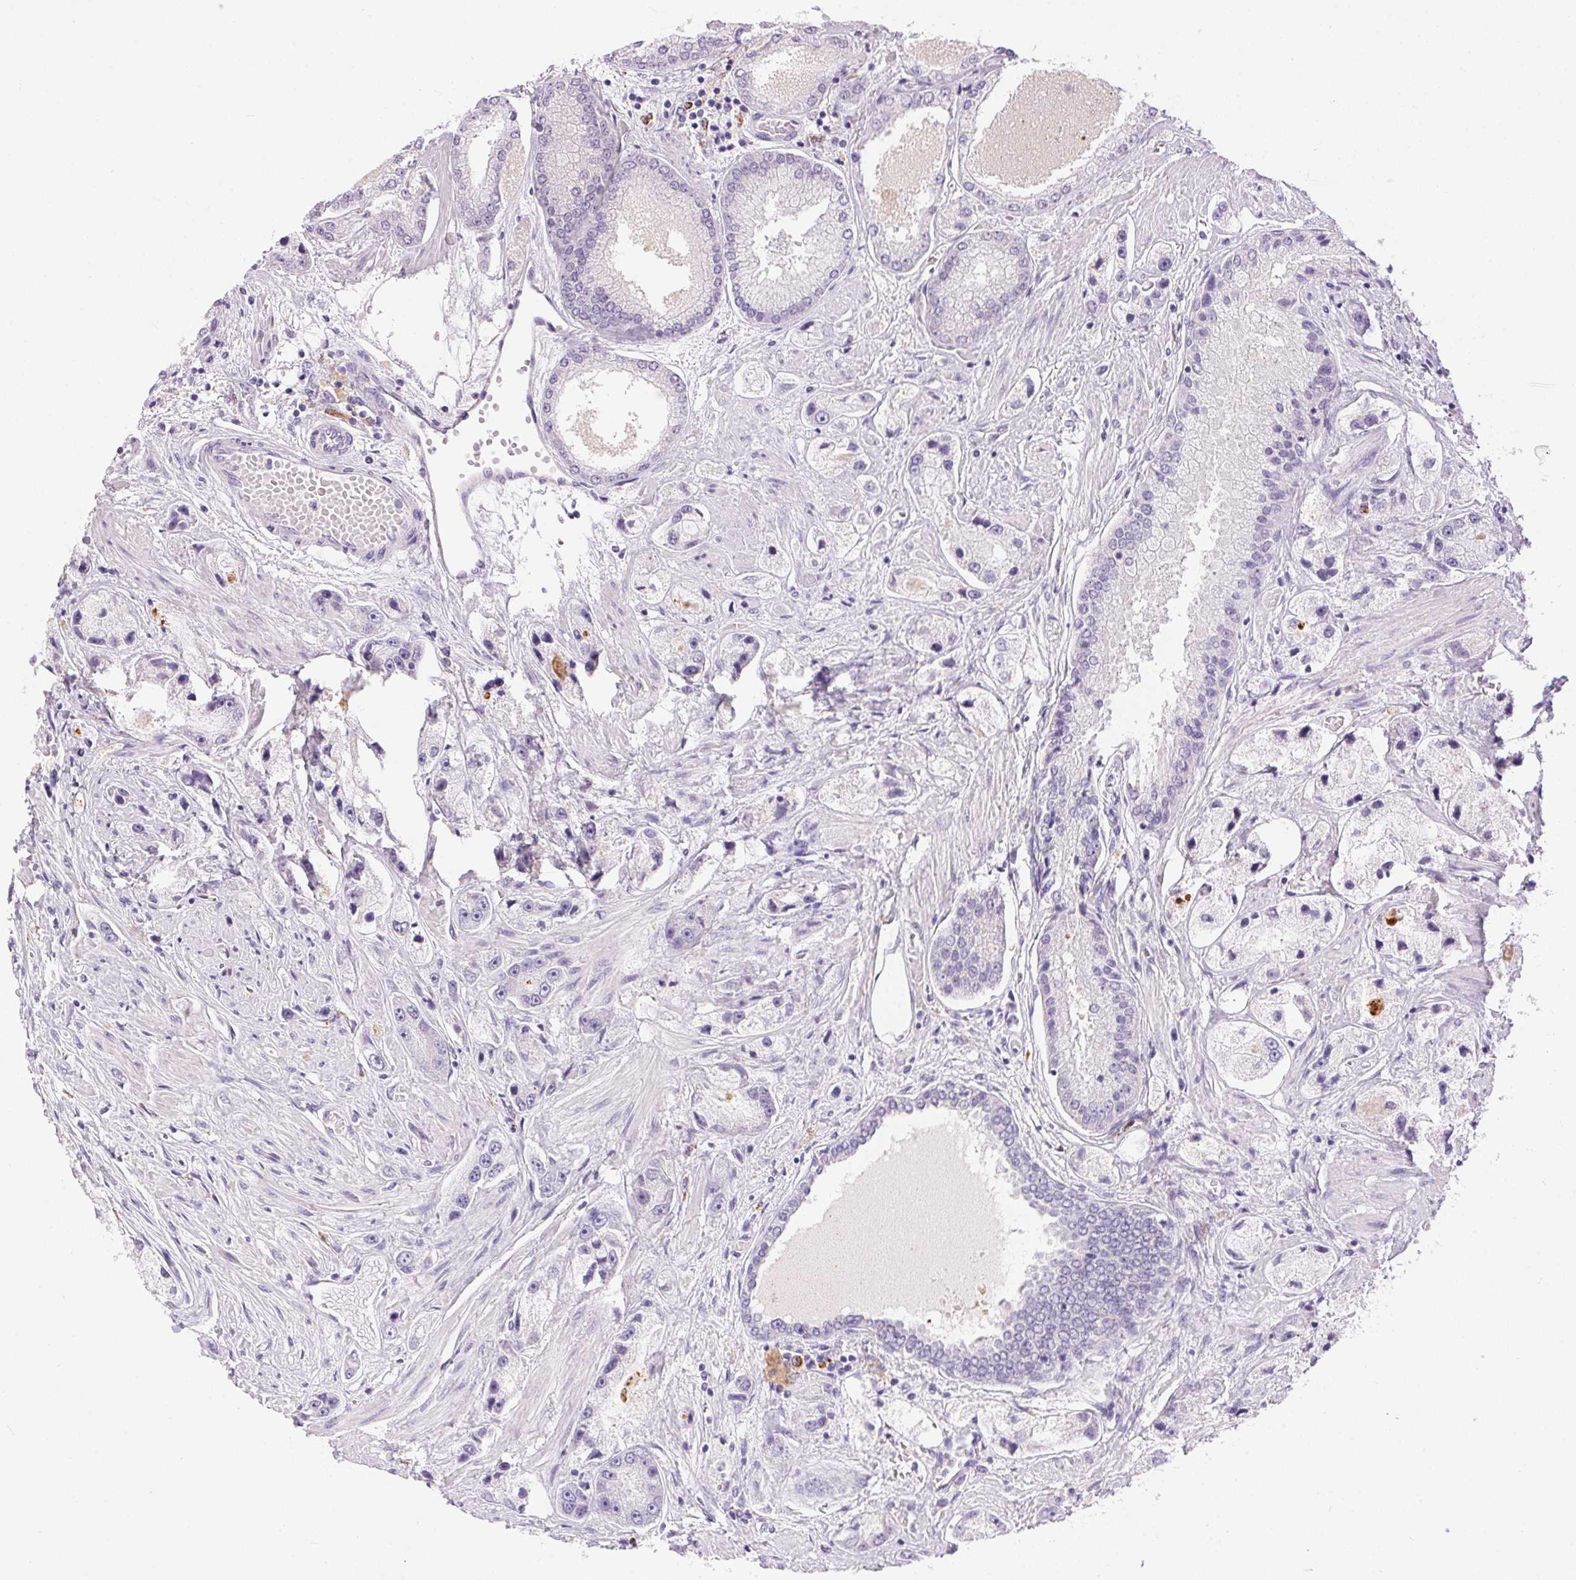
{"staining": {"intensity": "negative", "quantity": "none", "location": "none"}, "tissue": "prostate cancer", "cell_type": "Tumor cells", "image_type": "cancer", "snomed": [{"axis": "morphology", "description": "Adenocarcinoma, High grade"}, {"axis": "topography", "description": "Prostate"}], "caption": "Immunohistochemistry (IHC) photomicrograph of high-grade adenocarcinoma (prostate) stained for a protein (brown), which exhibits no staining in tumor cells.", "gene": "PNLIPRP3", "patient": {"sex": "male", "age": 67}}